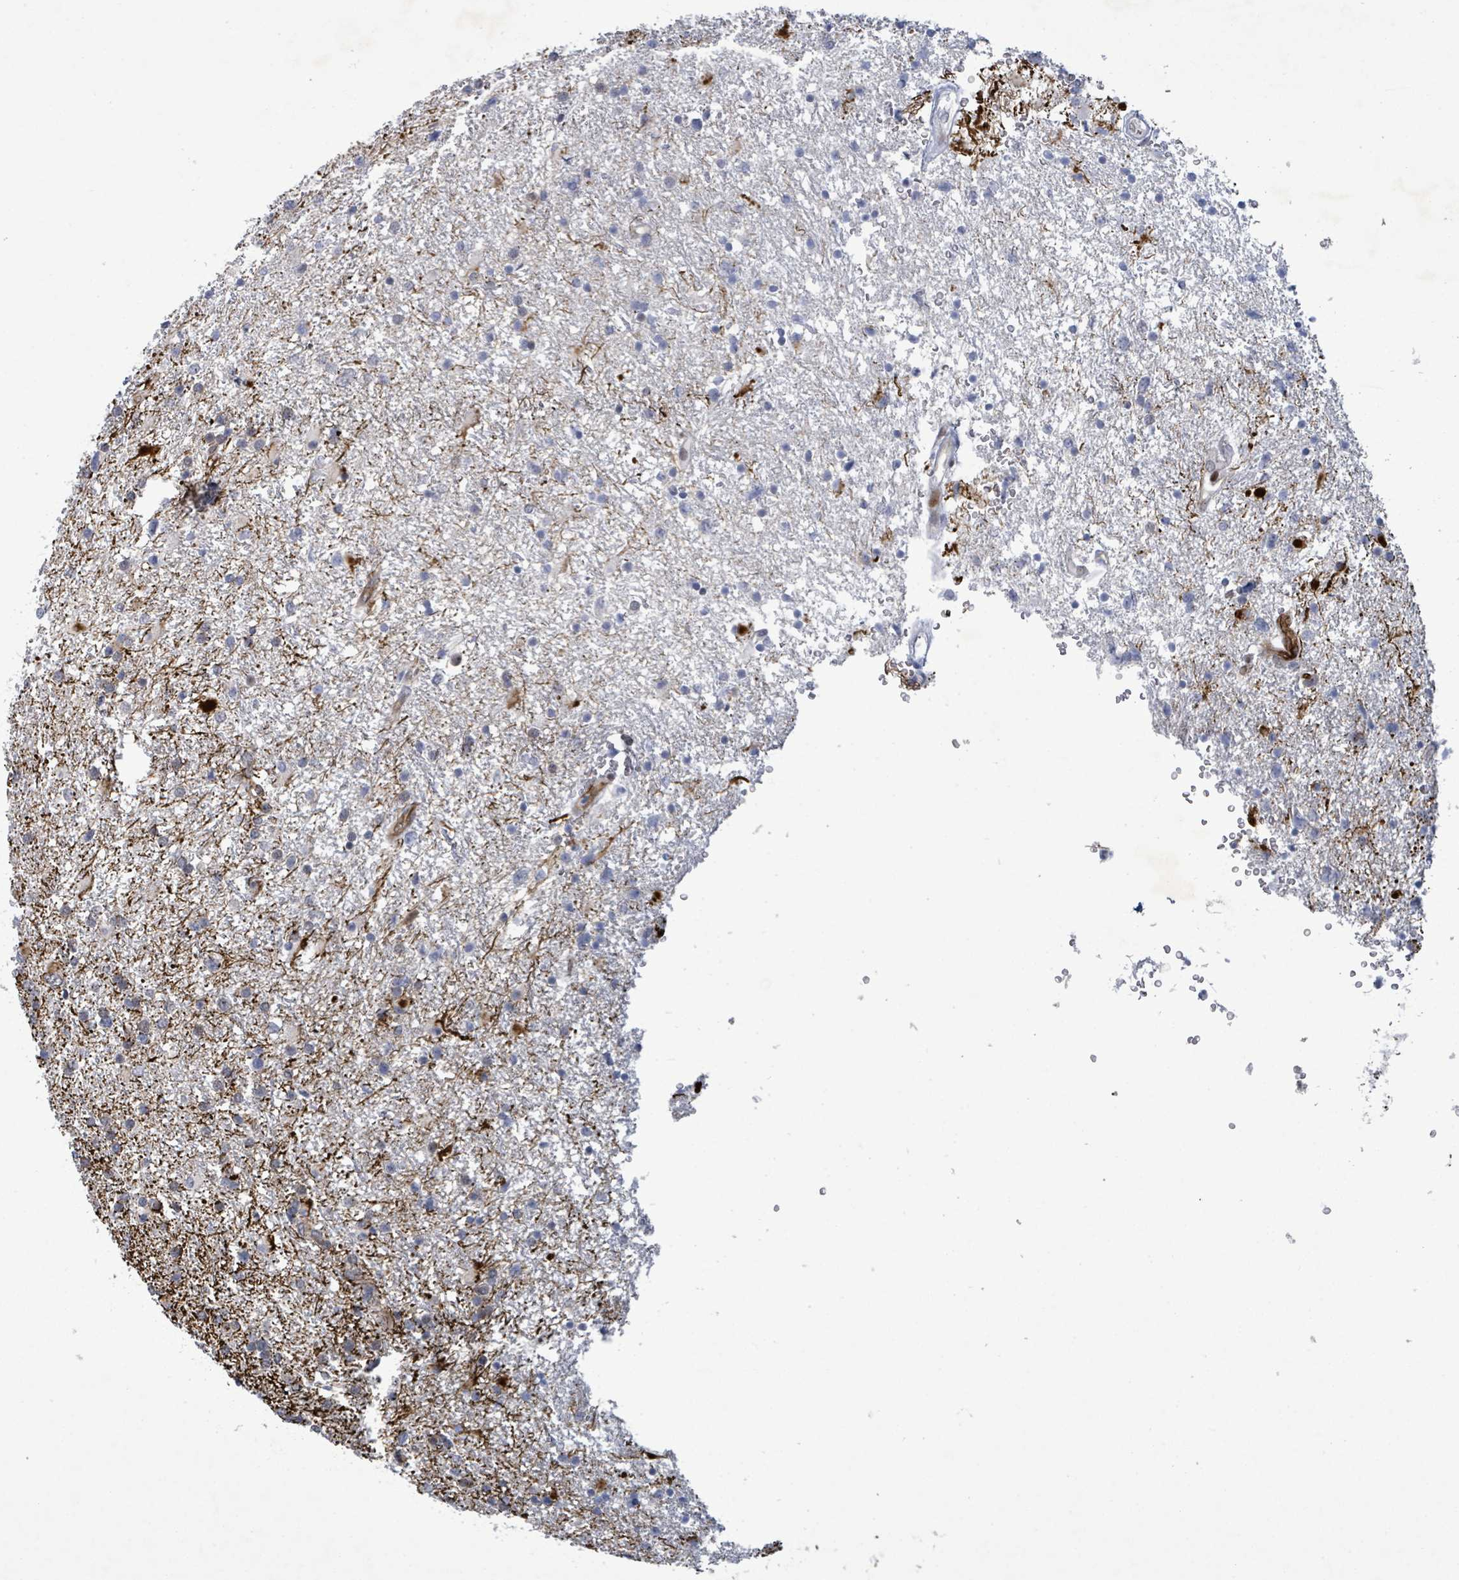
{"staining": {"intensity": "negative", "quantity": "none", "location": "none"}, "tissue": "glioma", "cell_type": "Tumor cells", "image_type": "cancer", "snomed": [{"axis": "morphology", "description": "Glioma, malignant, Low grade"}, {"axis": "topography", "description": "Brain"}], "caption": "A photomicrograph of glioma stained for a protein shows no brown staining in tumor cells.", "gene": "TUSC1", "patient": {"sex": "female", "age": 32}}